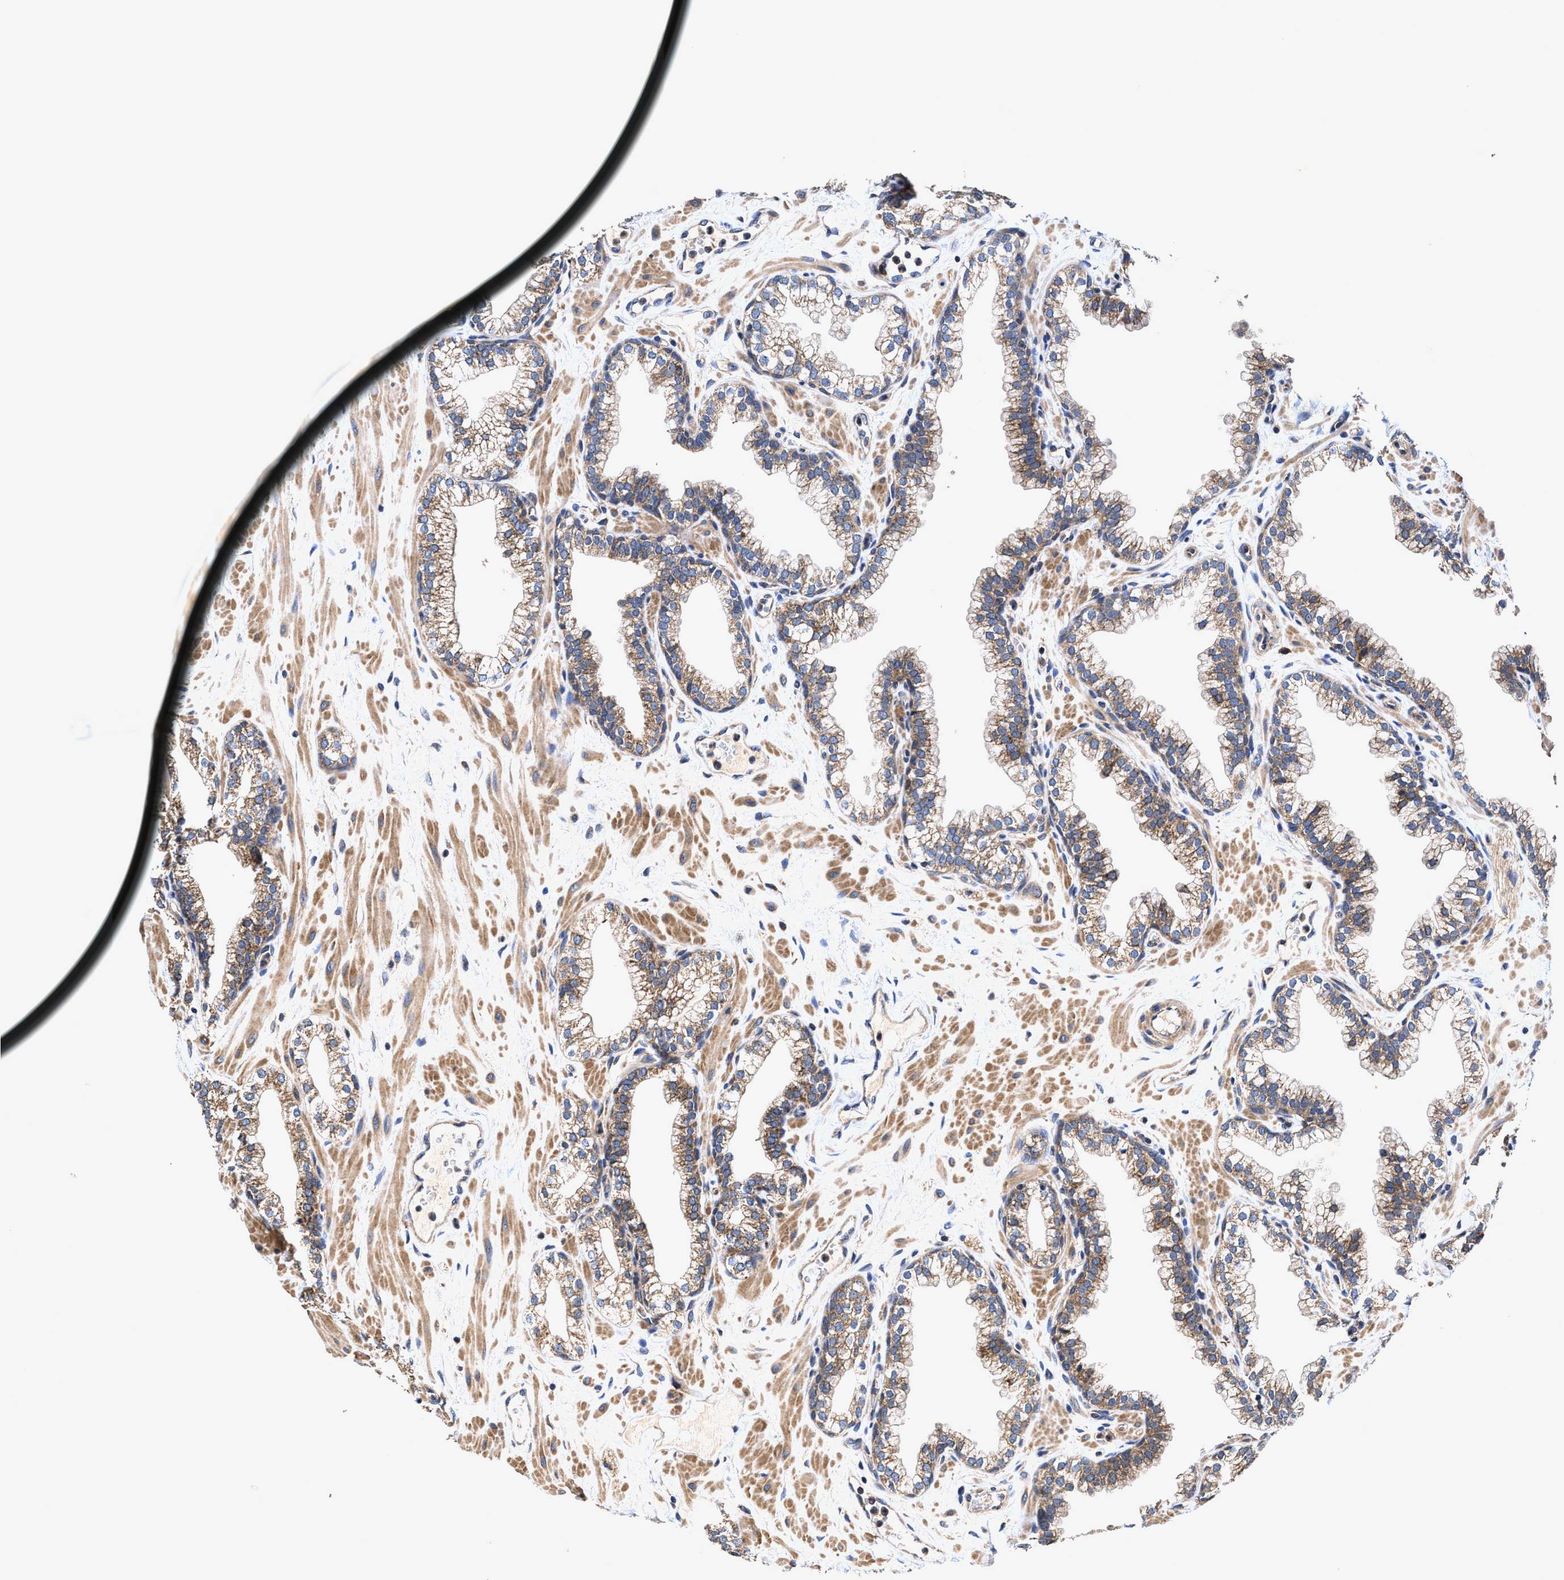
{"staining": {"intensity": "moderate", "quantity": ">75%", "location": "cytoplasmic/membranous"}, "tissue": "prostate", "cell_type": "Glandular cells", "image_type": "normal", "snomed": [{"axis": "morphology", "description": "Normal tissue, NOS"}, {"axis": "morphology", "description": "Urothelial carcinoma, Low grade"}, {"axis": "topography", "description": "Urinary bladder"}, {"axis": "topography", "description": "Prostate"}], "caption": "High-magnification brightfield microscopy of unremarkable prostate stained with DAB (brown) and counterstained with hematoxylin (blue). glandular cells exhibit moderate cytoplasmic/membranous expression is seen in about>75% of cells.", "gene": "EFNA4", "patient": {"sex": "male", "age": 60}}